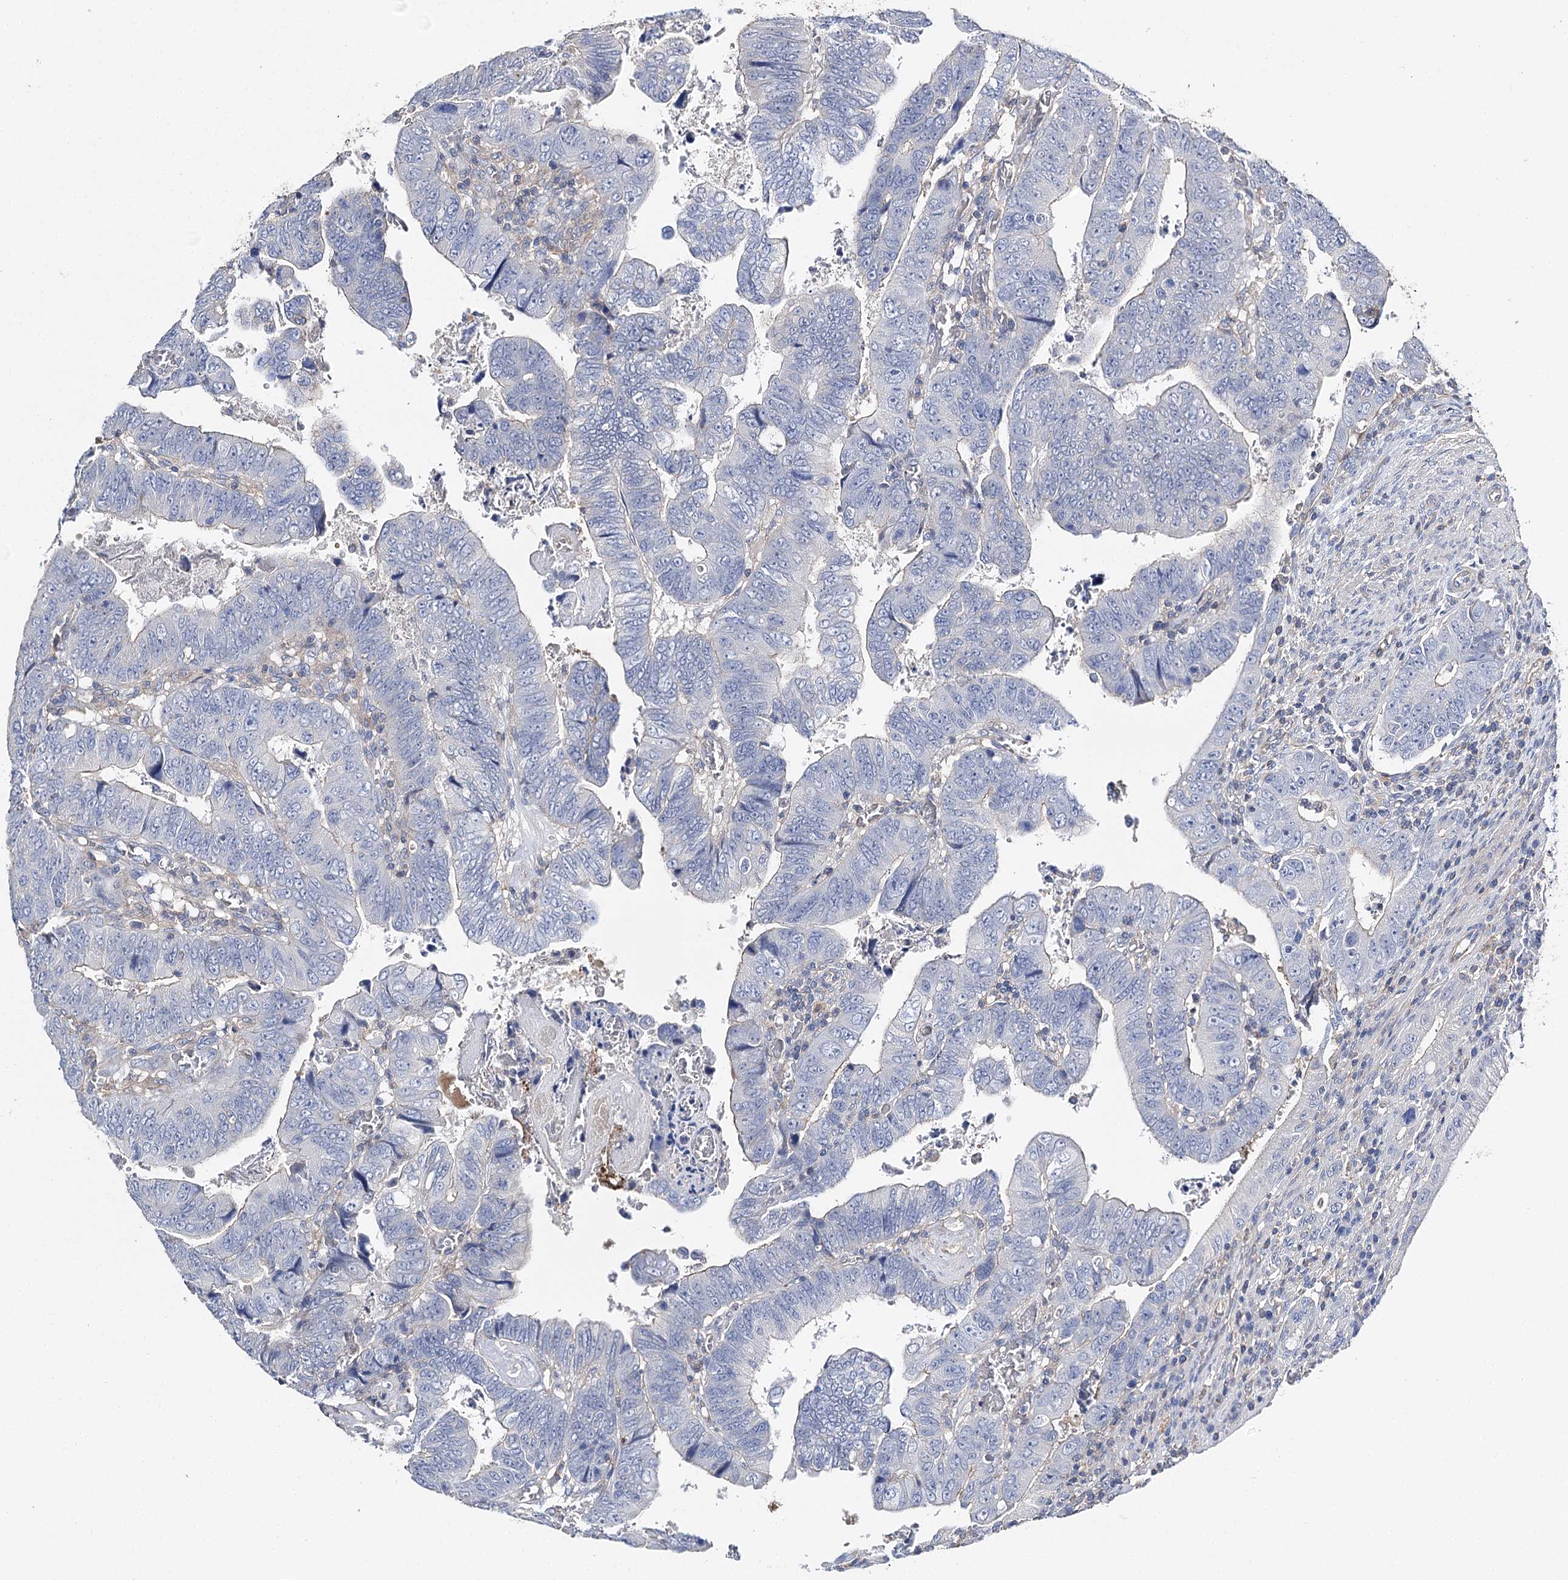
{"staining": {"intensity": "negative", "quantity": "none", "location": "none"}, "tissue": "colorectal cancer", "cell_type": "Tumor cells", "image_type": "cancer", "snomed": [{"axis": "morphology", "description": "Normal tissue, NOS"}, {"axis": "morphology", "description": "Adenocarcinoma, NOS"}, {"axis": "topography", "description": "Rectum"}], "caption": "Human colorectal adenocarcinoma stained for a protein using immunohistochemistry (IHC) displays no staining in tumor cells.", "gene": "EPYC", "patient": {"sex": "female", "age": 65}}